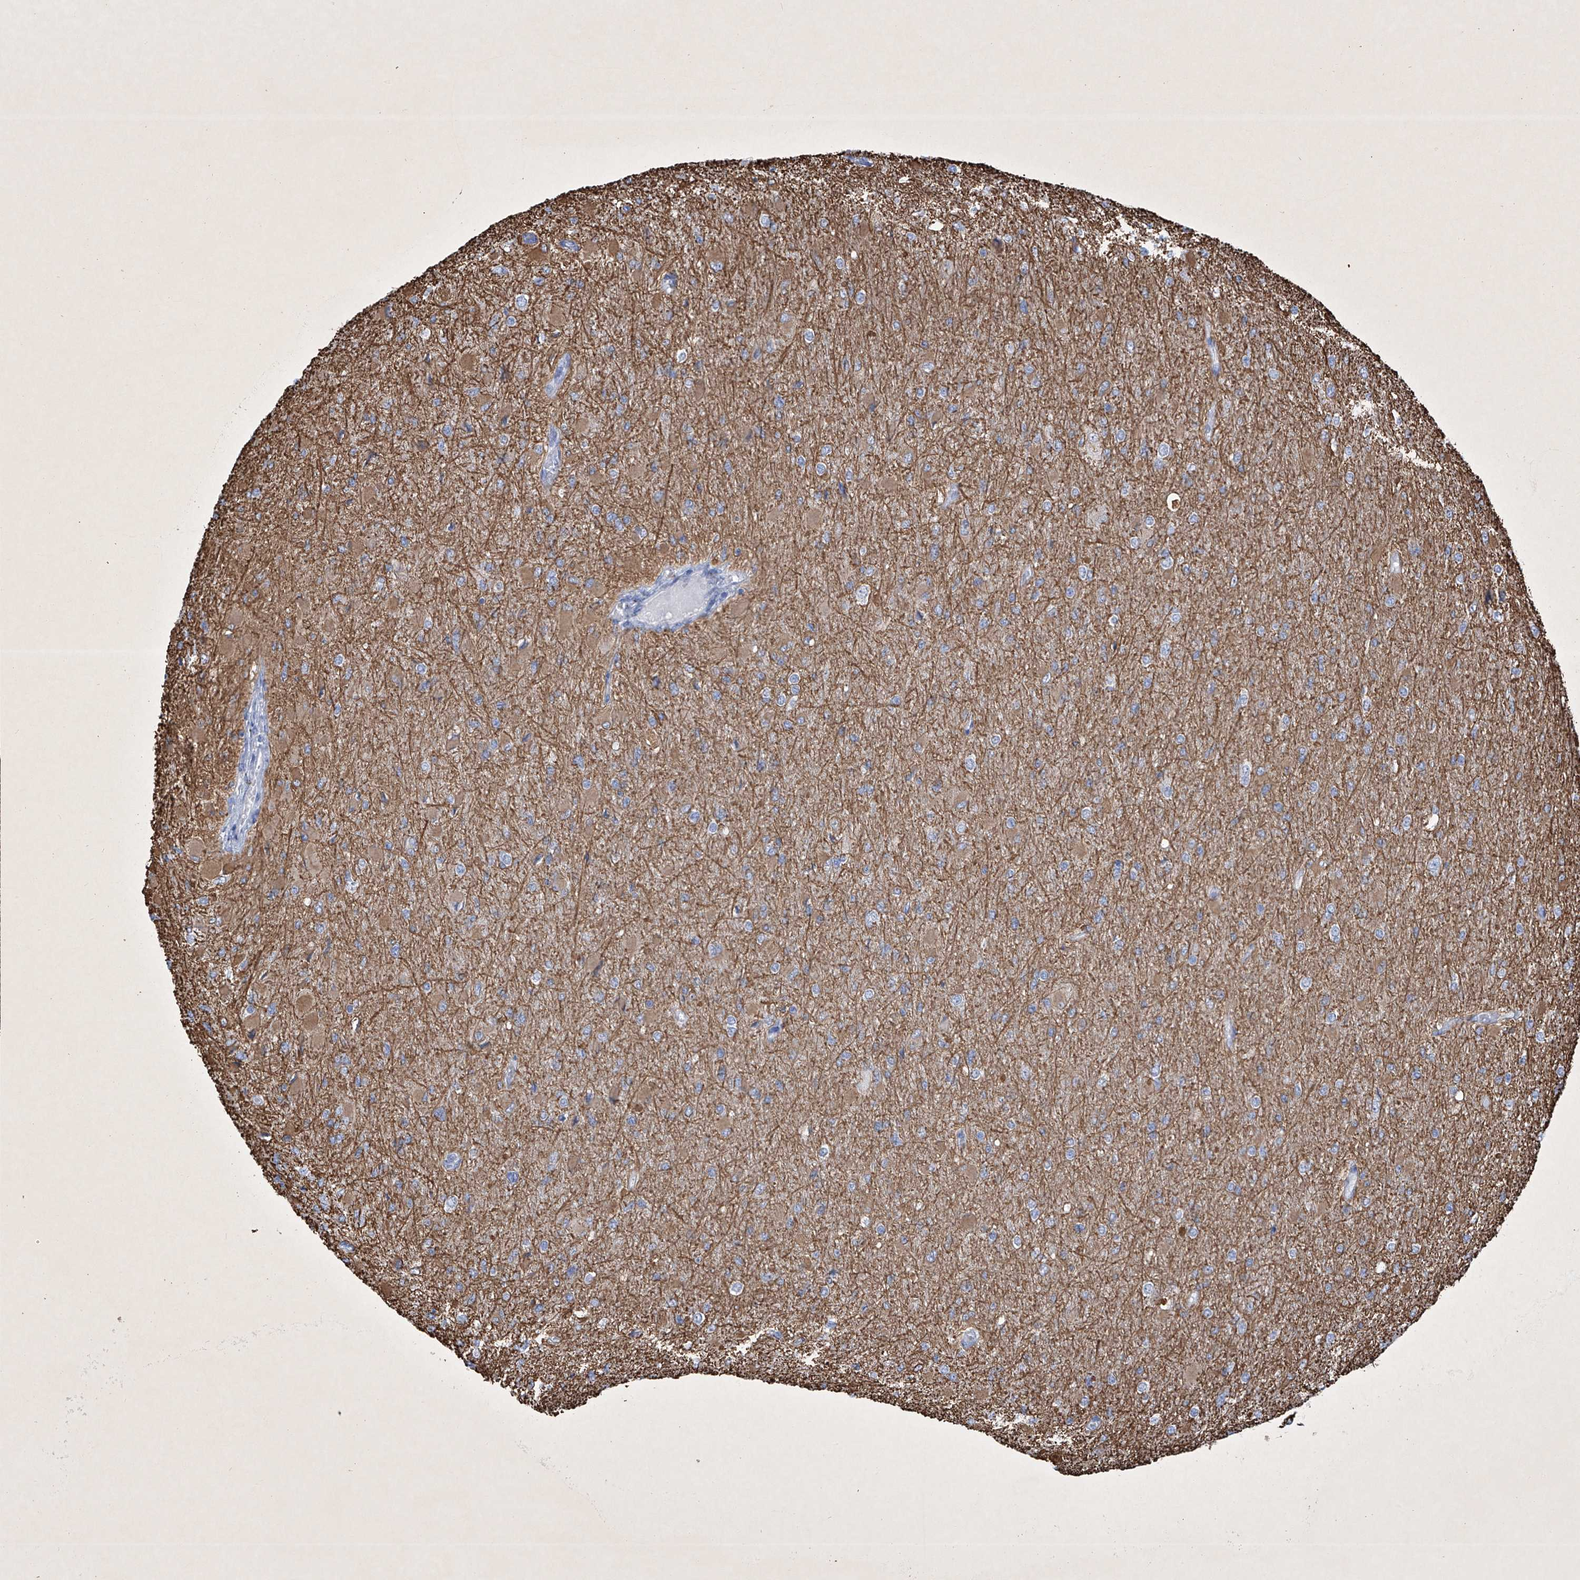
{"staining": {"intensity": "negative", "quantity": "none", "location": "none"}, "tissue": "glioma", "cell_type": "Tumor cells", "image_type": "cancer", "snomed": [{"axis": "morphology", "description": "Glioma, malignant, High grade"}, {"axis": "topography", "description": "Cerebral cortex"}], "caption": "Malignant glioma (high-grade) stained for a protein using IHC displays no expression tumor cells.", "gene": "ADRA1A", "patient": {"sex": "female", "age": 36}}